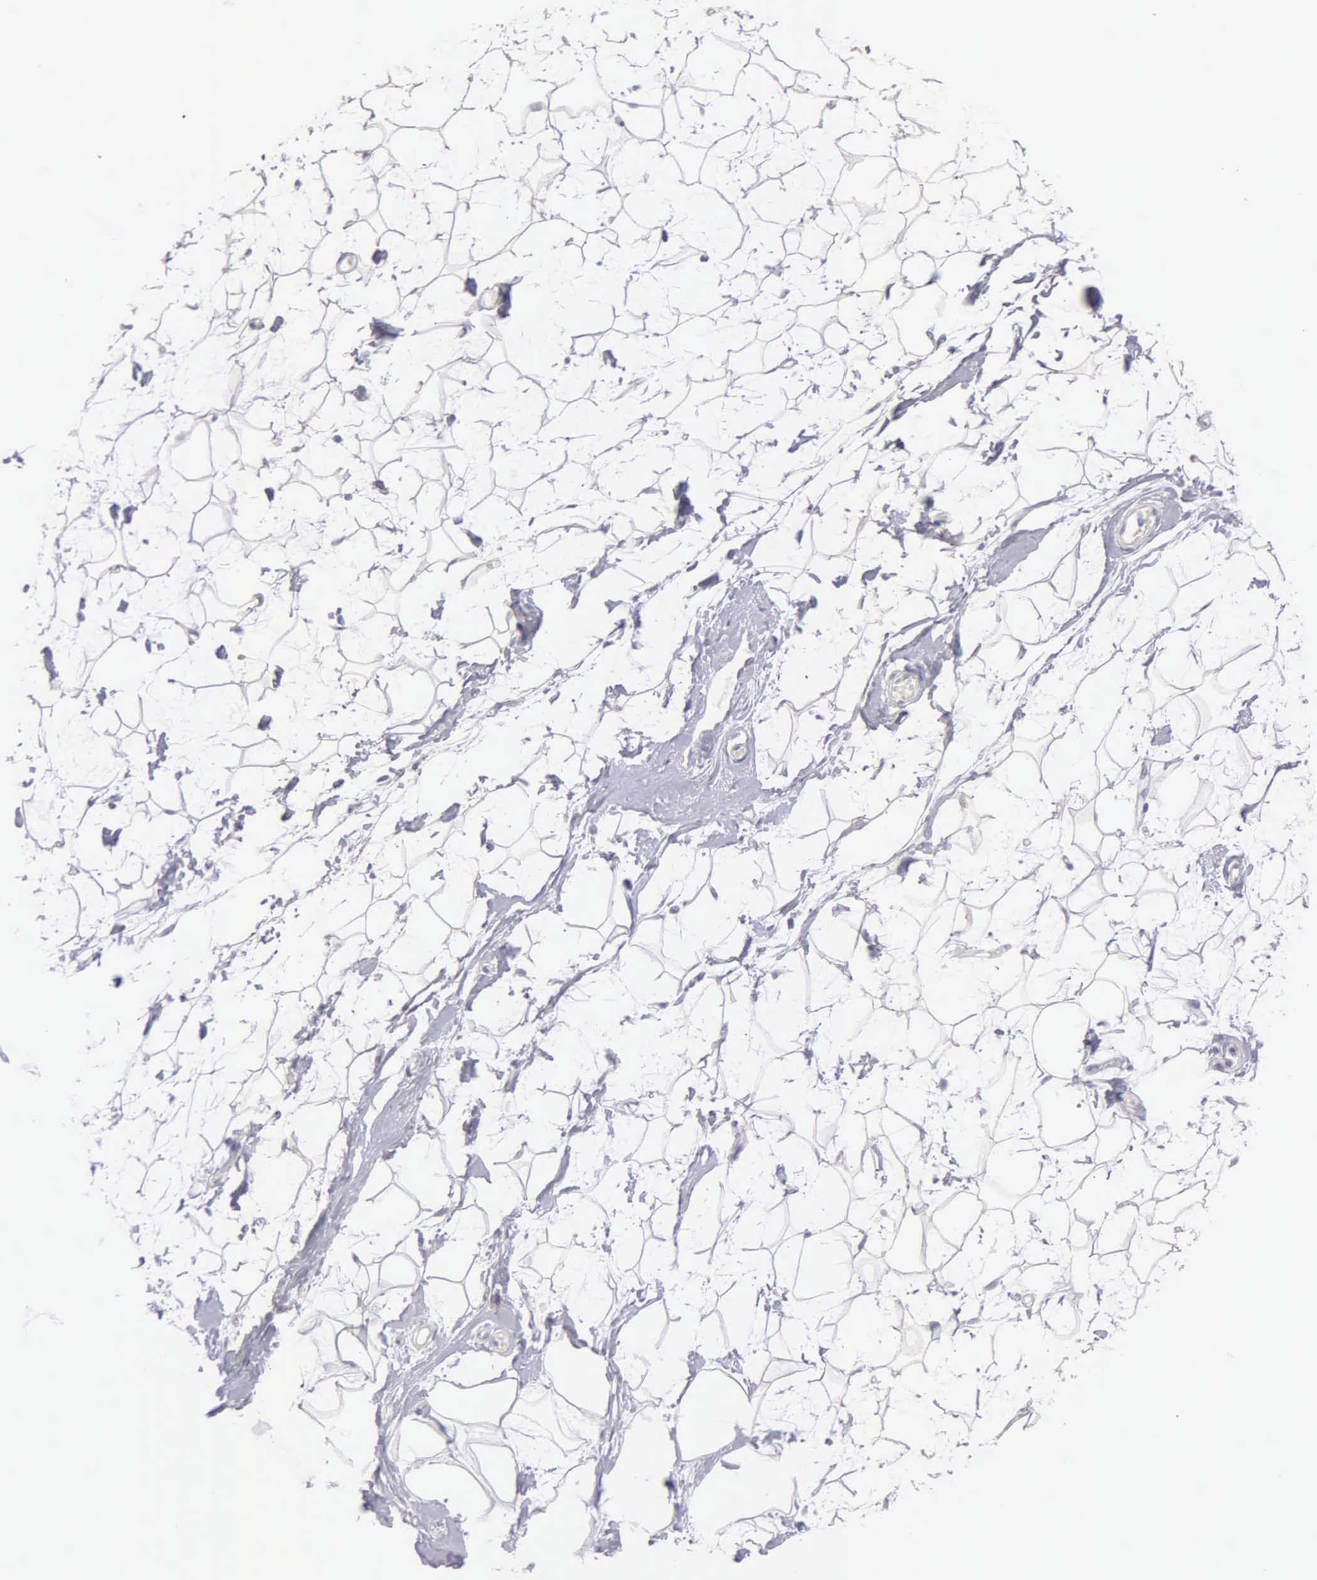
{"staining": {"intensity": "negative", "quantity": "none", "location": "none"}, "tissue": "adipose tissue", "cell_type": "Adipocytes", "image_type": "normal", "snomed": [{"axis": "morphology", "description": "Normal tissue, NOS"}, {"axis": "topography", "description": "Breast"}], "caption": "High magnification brightfield microscopy of benign adipose tissue stained with DAB (3,3'-diaminobenzidine) (brown) and counterstained with hematoxylin (blue): adipocytes show no significant expression.", "gene": "APP", "patient": {"sex": "female", "age": 44}}